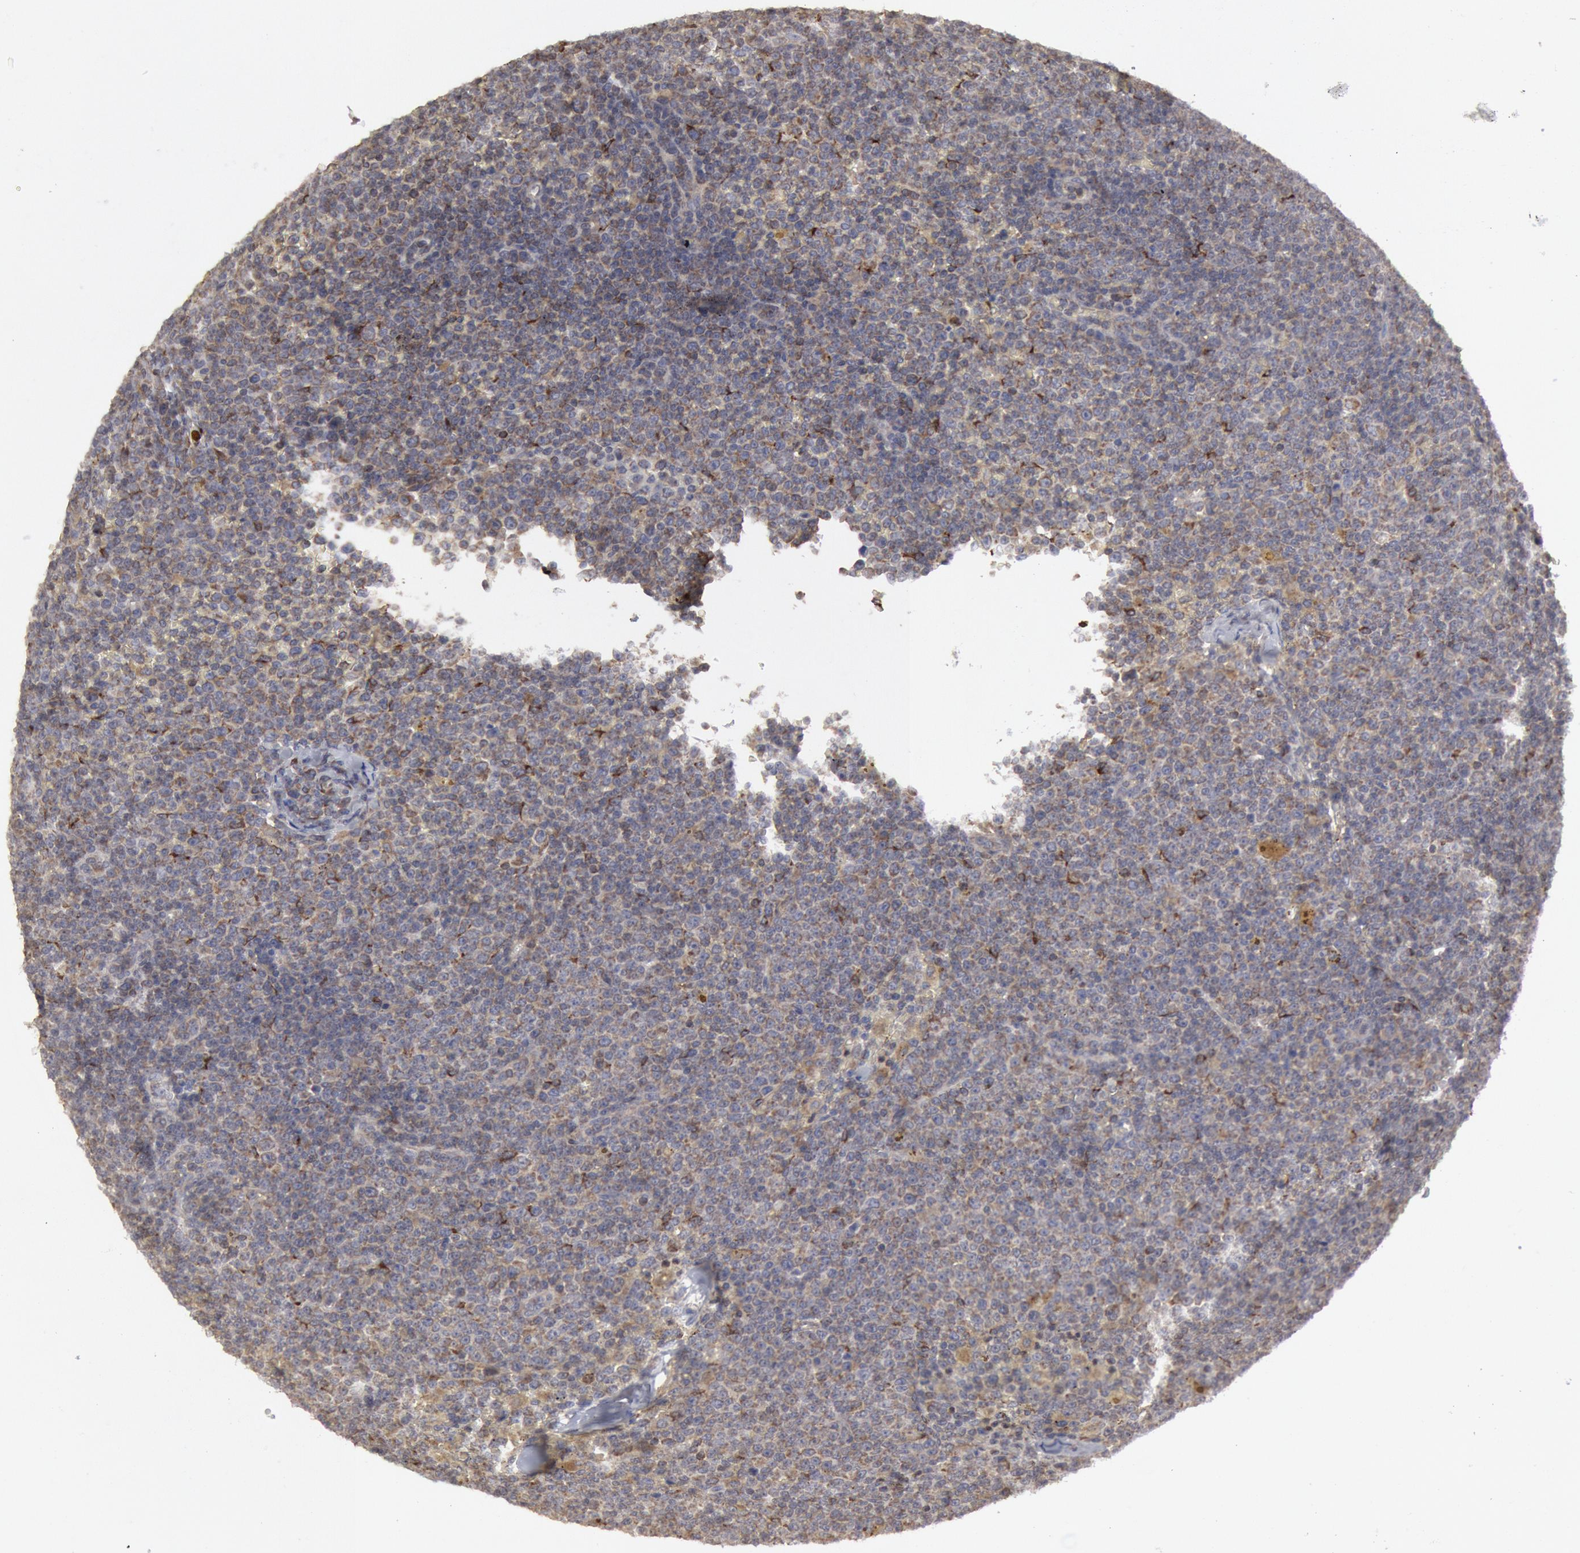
{"staining": {"intensity": "weak", "quantity": "<25%", "location": "cytoplasmic/membranous"}, "tissue": "lymphoma", "cell_type": "Tumor cells", "image_type": "cancer", "snomed": [{"axis": "morphology", "description": "Malignant lymphoma, non-Hodgkin's type, Low grade"}, {"axis": "topography", "description": "Lymph node"}], "caption": "Image shows no significant protein expression in tumor cells of low-grade malignant lymphoma, non-Hodgkin's type. (Immunohistochemistry (ihc), brightfield microscopy, high magnification).", "gene": "OSBPL8", "patient": {"sex": "male", "age": 50}}